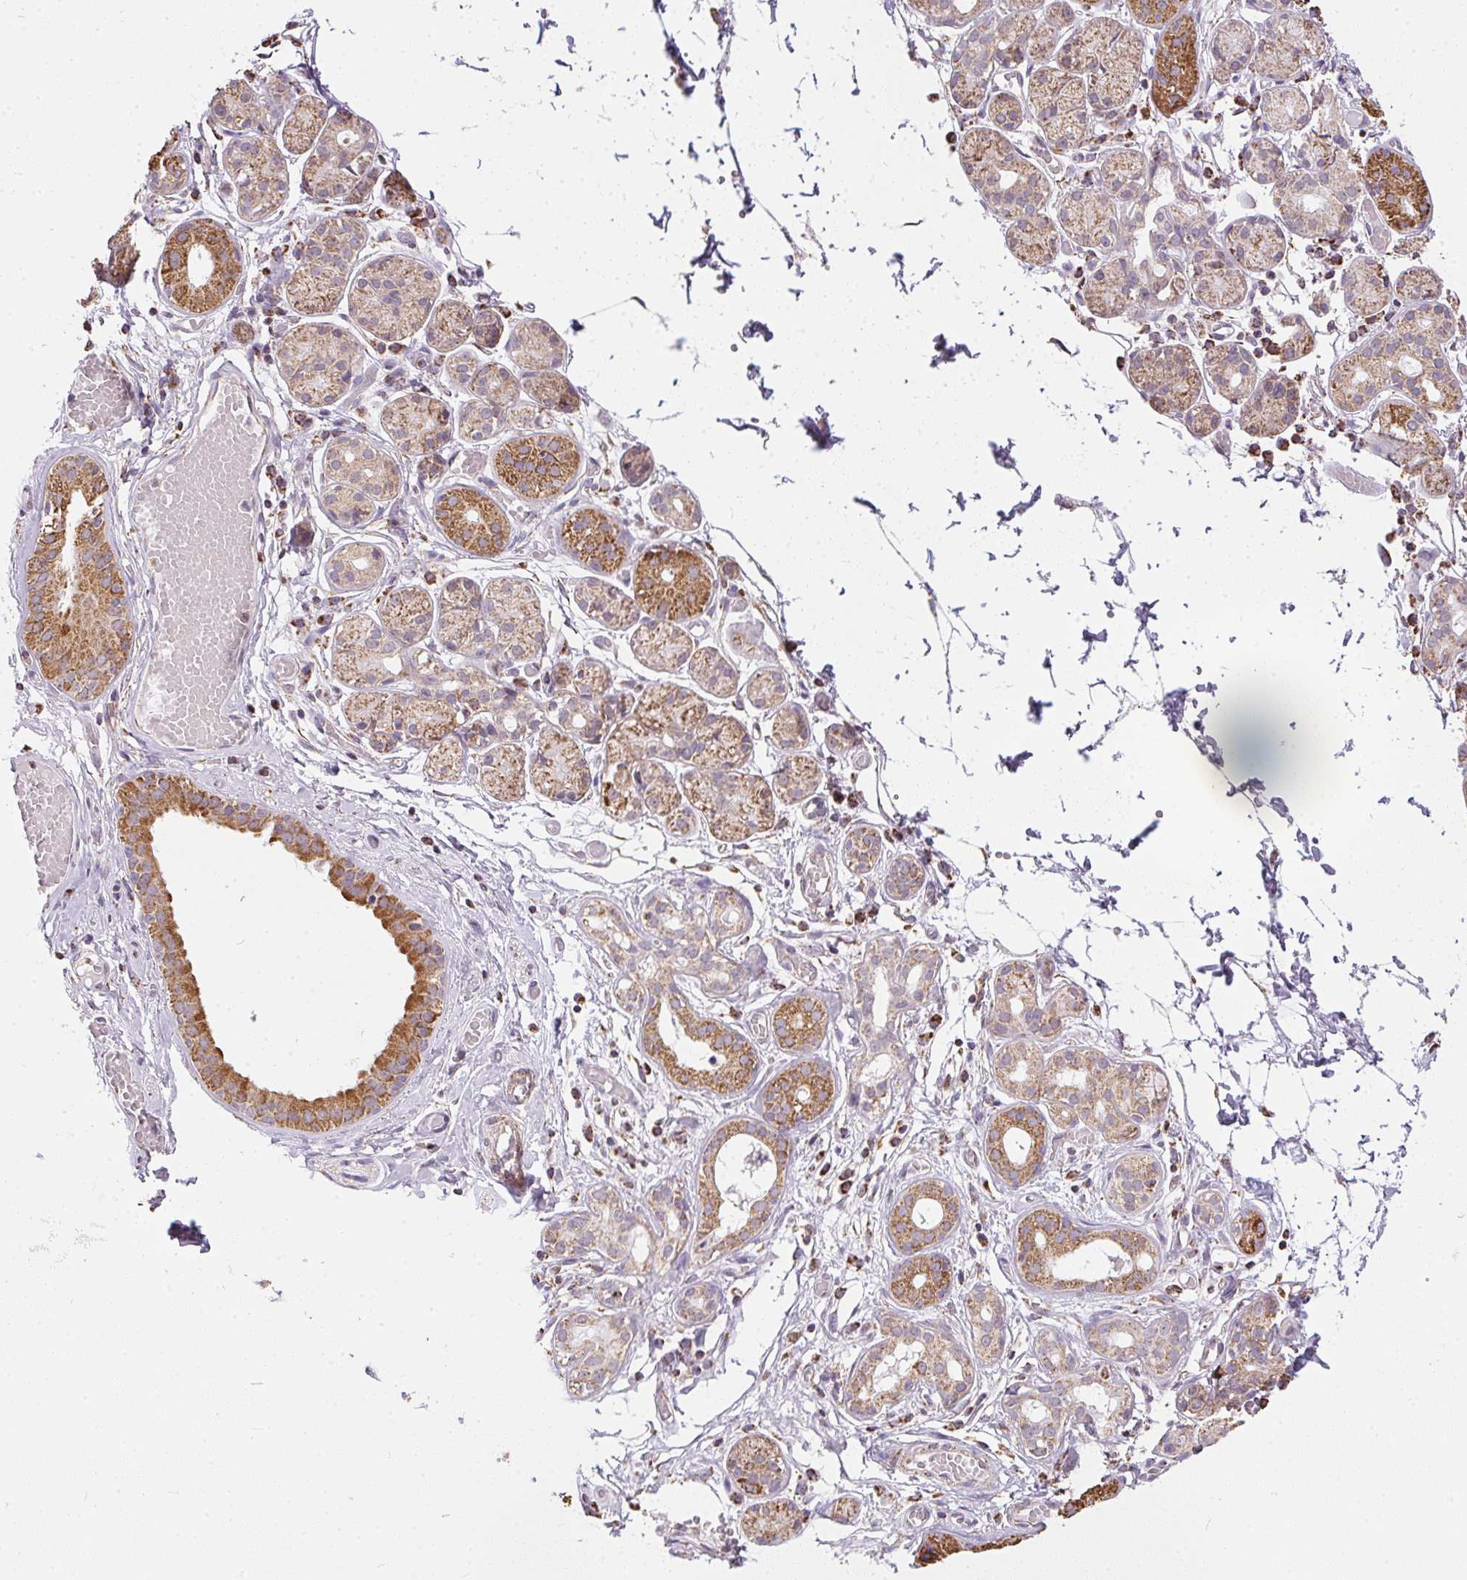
{"staining": {"intensity": "moderate", "quantity": ">75%", "location": "cytoplasmic/membranous"}, "tissue": "salivary gland", "cell_type": "Glandular cells", "image_type": "normal", "snomed": [{"axis": "morphology", "description": "Normal tissue, NOS"}, {"axis": "topography", "description": "Salivary gland"}, {"axis": "topography", "description": "Peripheral nerve tissue"}], "caption": "This image displays normal salivary gland stained with immunohistochemistry (IHC) to label a protein in brown. The cytoplasmic/membranous of glandular cells show moderate positivity for the protein. Nuclei are counter-stained blue.", "gene": "MAPK11", "patient": {"sex": "male", "age": 71}}